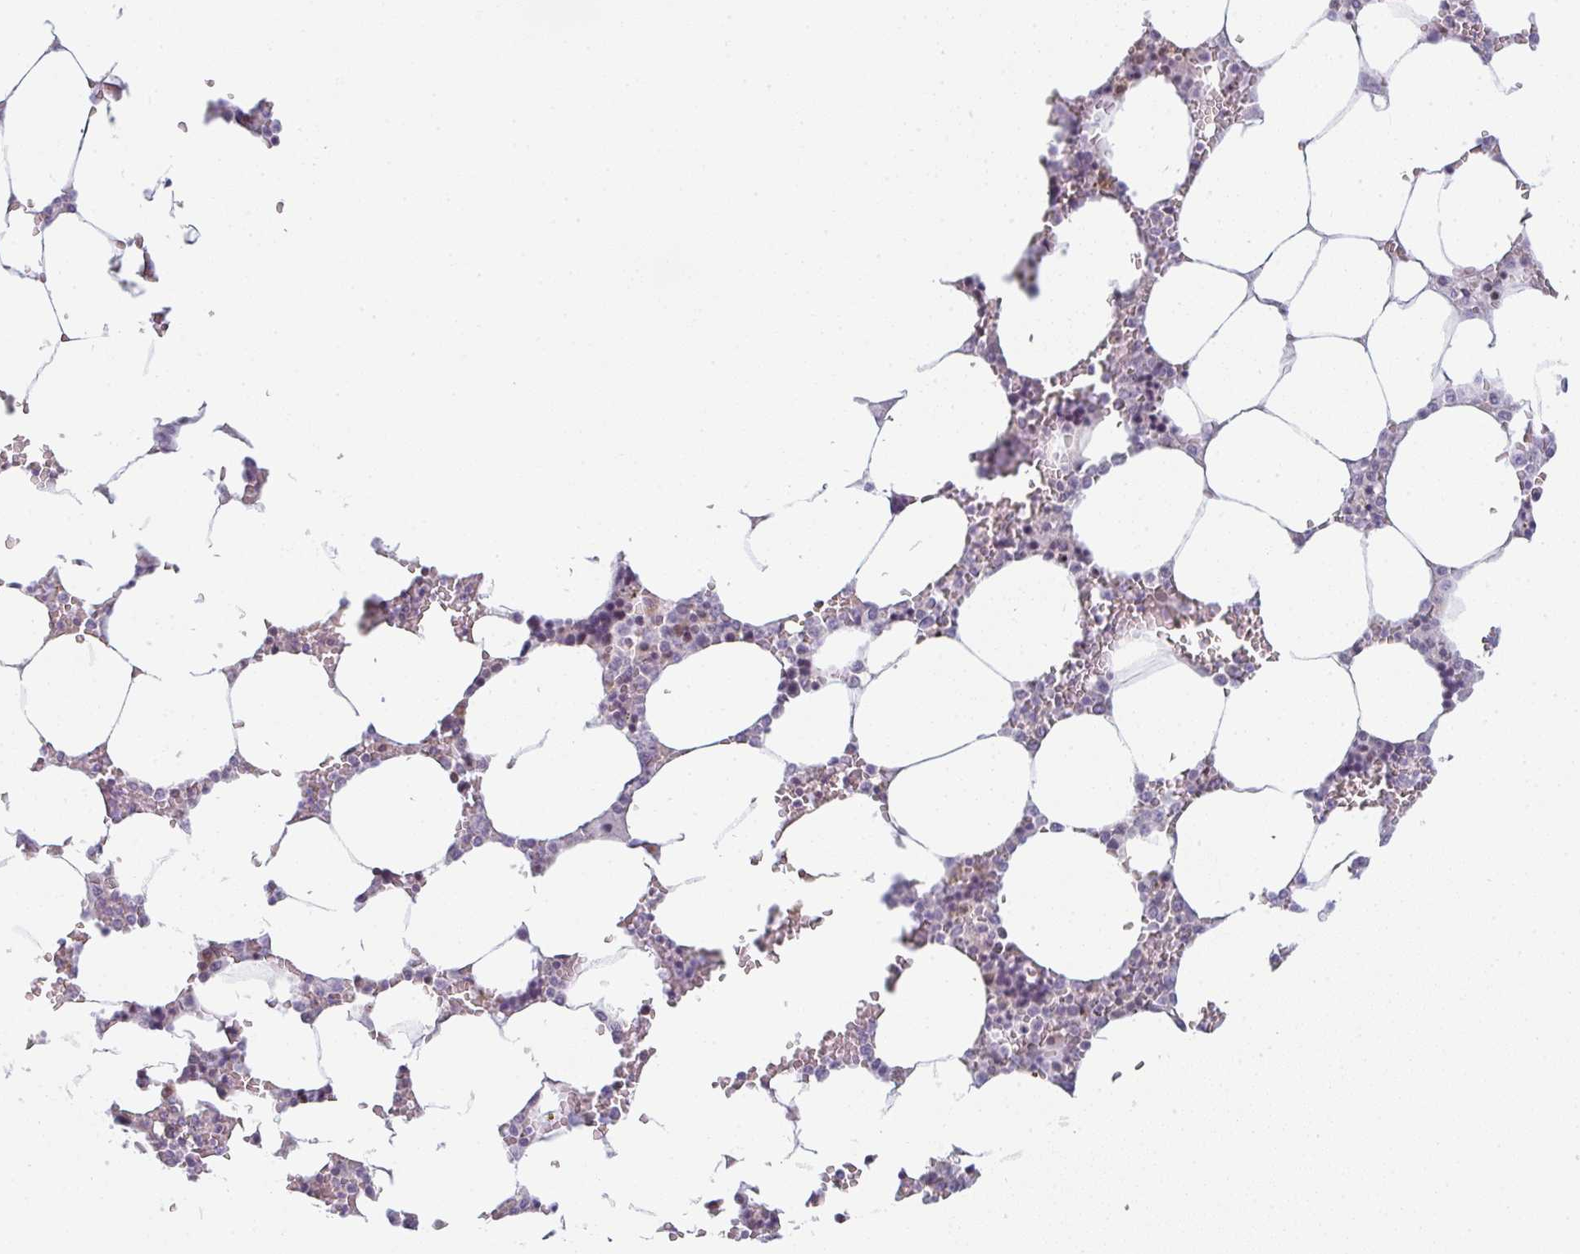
{"staining": {"intensity": "negative", "quantity": "none", "location": "none"}, "tissue": "bone marrow", "cell_type": "Hematopoietic cells", "image_type": "normal", "snomed": [{"axis": "morphology", "description": "Normal tissue, NOS"}, {"axis": "topography", "description": "Bone marrow"}], "caption": "Immunohistochemical staining of benign human bone marrow exhibits no significant expression in hematopoietic cells.", "gene": "TMEM237", "patient": {"sex": "male", "age": 64}}